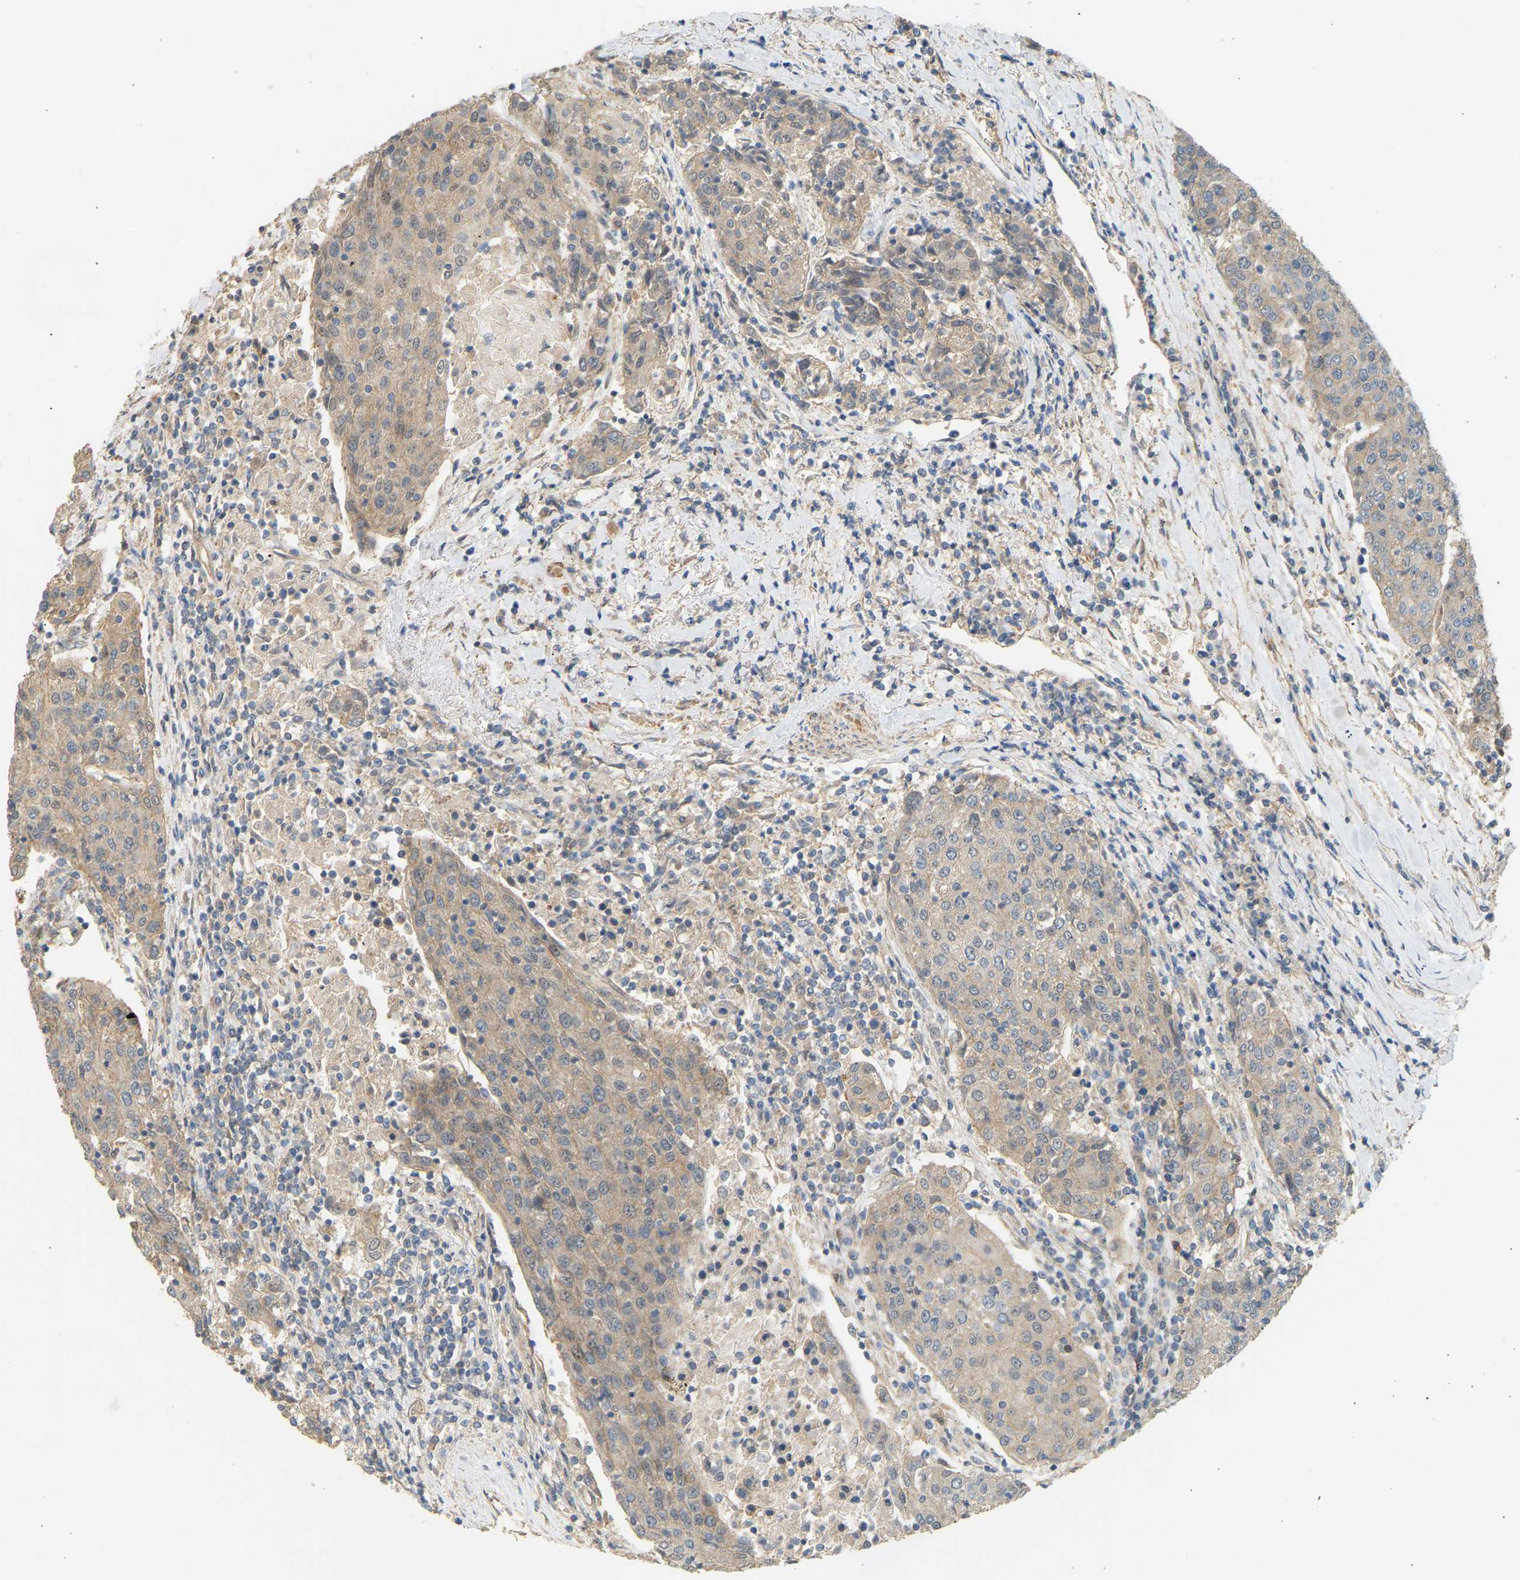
{"staining": {"intensity": "weak", "quantity": "25%-75%", "location": "cytoplasmic/membranous"}, "tissue": "urothelial cancer", "cell_type": "Tumor cells", "image_type": "cancer", "snomed": [{"axis": "morphology", "description": "Urothelial carcinoma, High grade"}, {"axis": "topography", "description": "Urinary bladder"}], "caption": "A high-resolution micrograph shows immunohistochemistry (IHC) staining of urothelial cancer, which exhibits weak cytoplasmic/membranous expression in approximately 25%-75% of tumor cells.", "gene": "RGL1", "patient": {"sex": "female", "age": 85}}